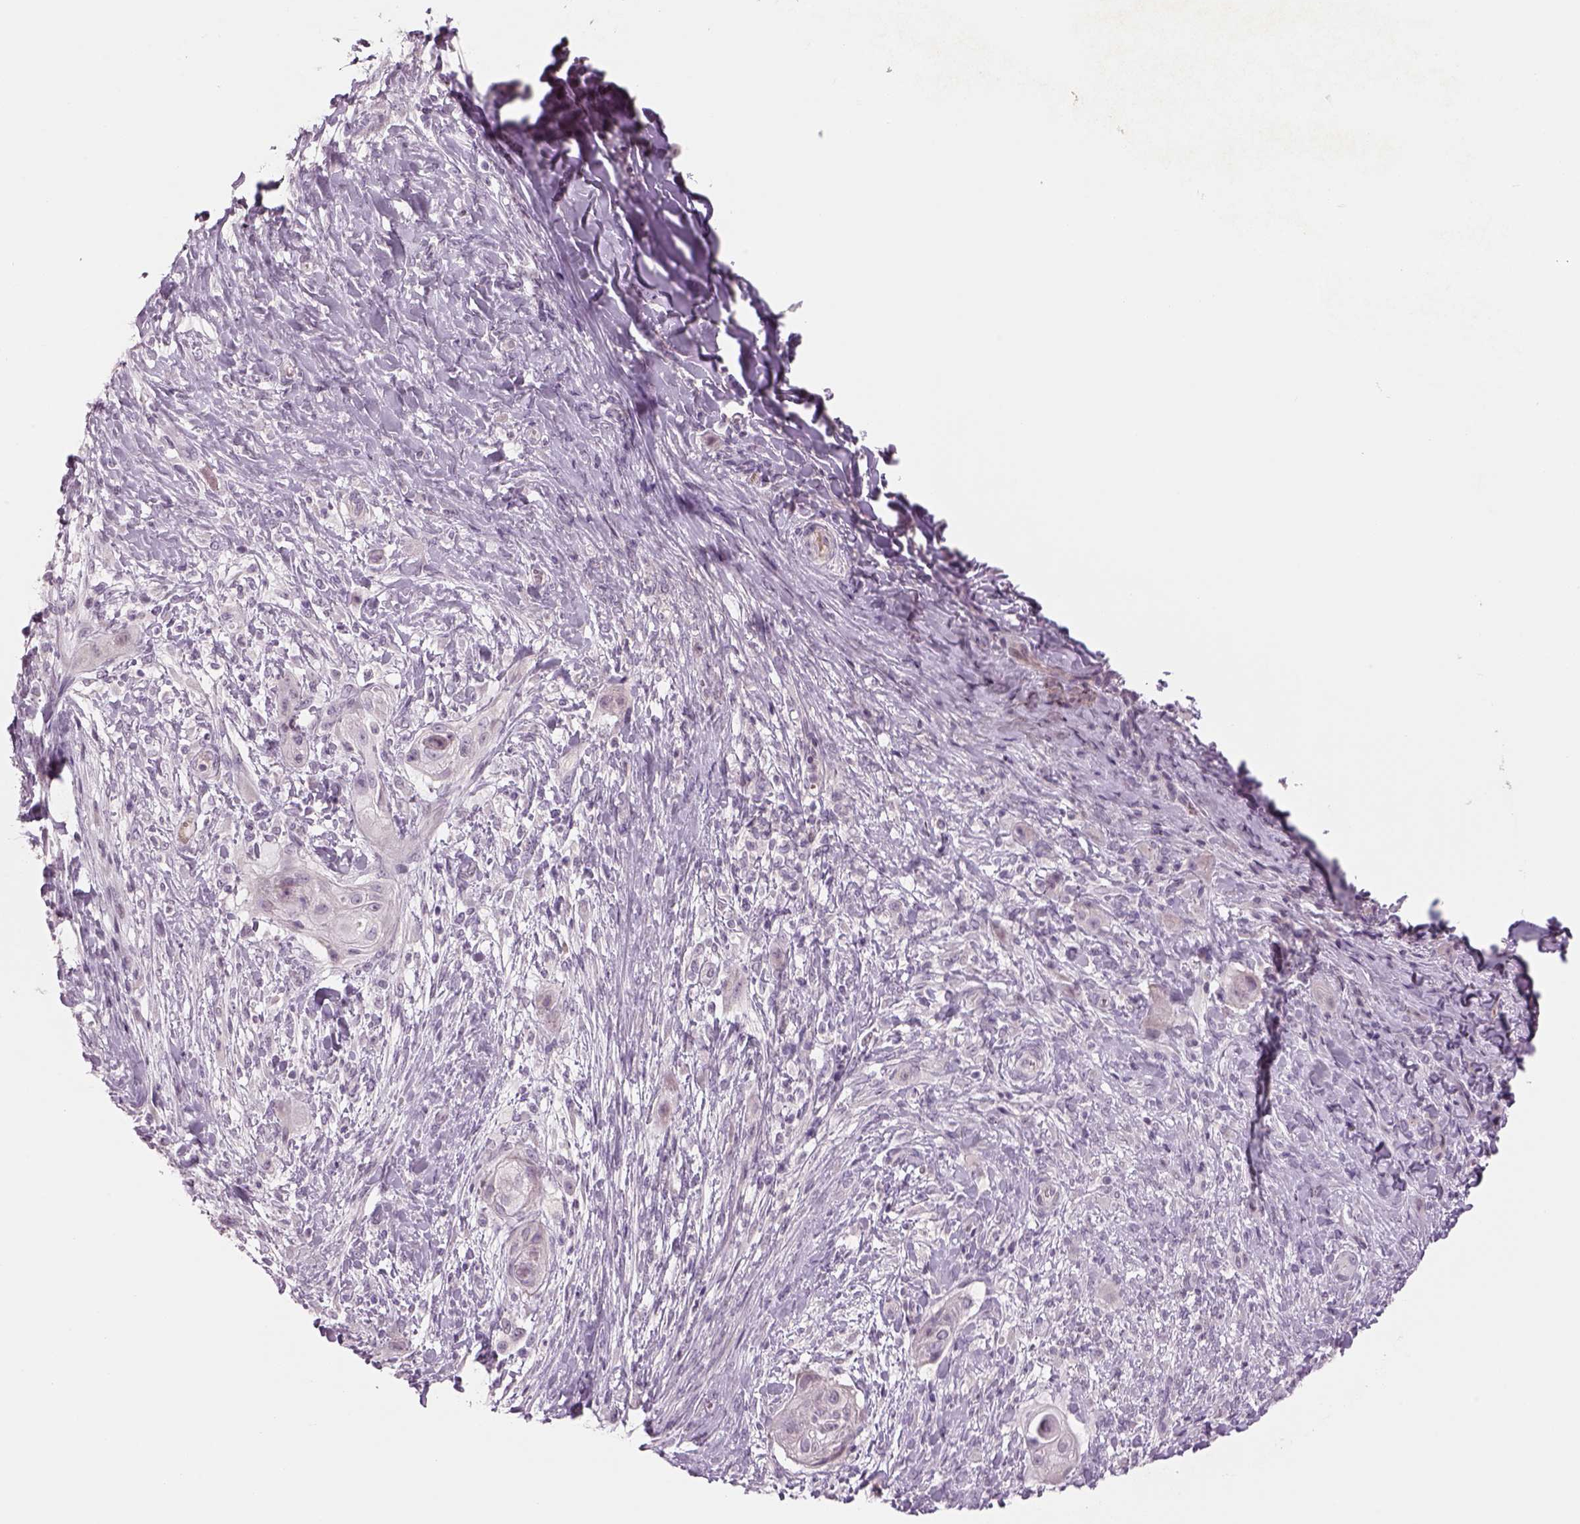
{"staining": {"intensity": "negative", "quantity": "none", "location": "none"}, "tissue": "skin cancer", "cell_type": "Tumor cells", "image_type": "cancer", "snomed": [{"axis": "morphology", "description": "Squamous cell carcinoma, NOS"}, {"axis": "topography", "description": "Skin"}], "caption": "An IHC histopathology image of squamous cell carcinoma (skin) is shown. There is no staining in tumor cells of squamous cell carcinoma (skin).", "gene": "PENK", "patient": {"sex": "male", "age": 62}}